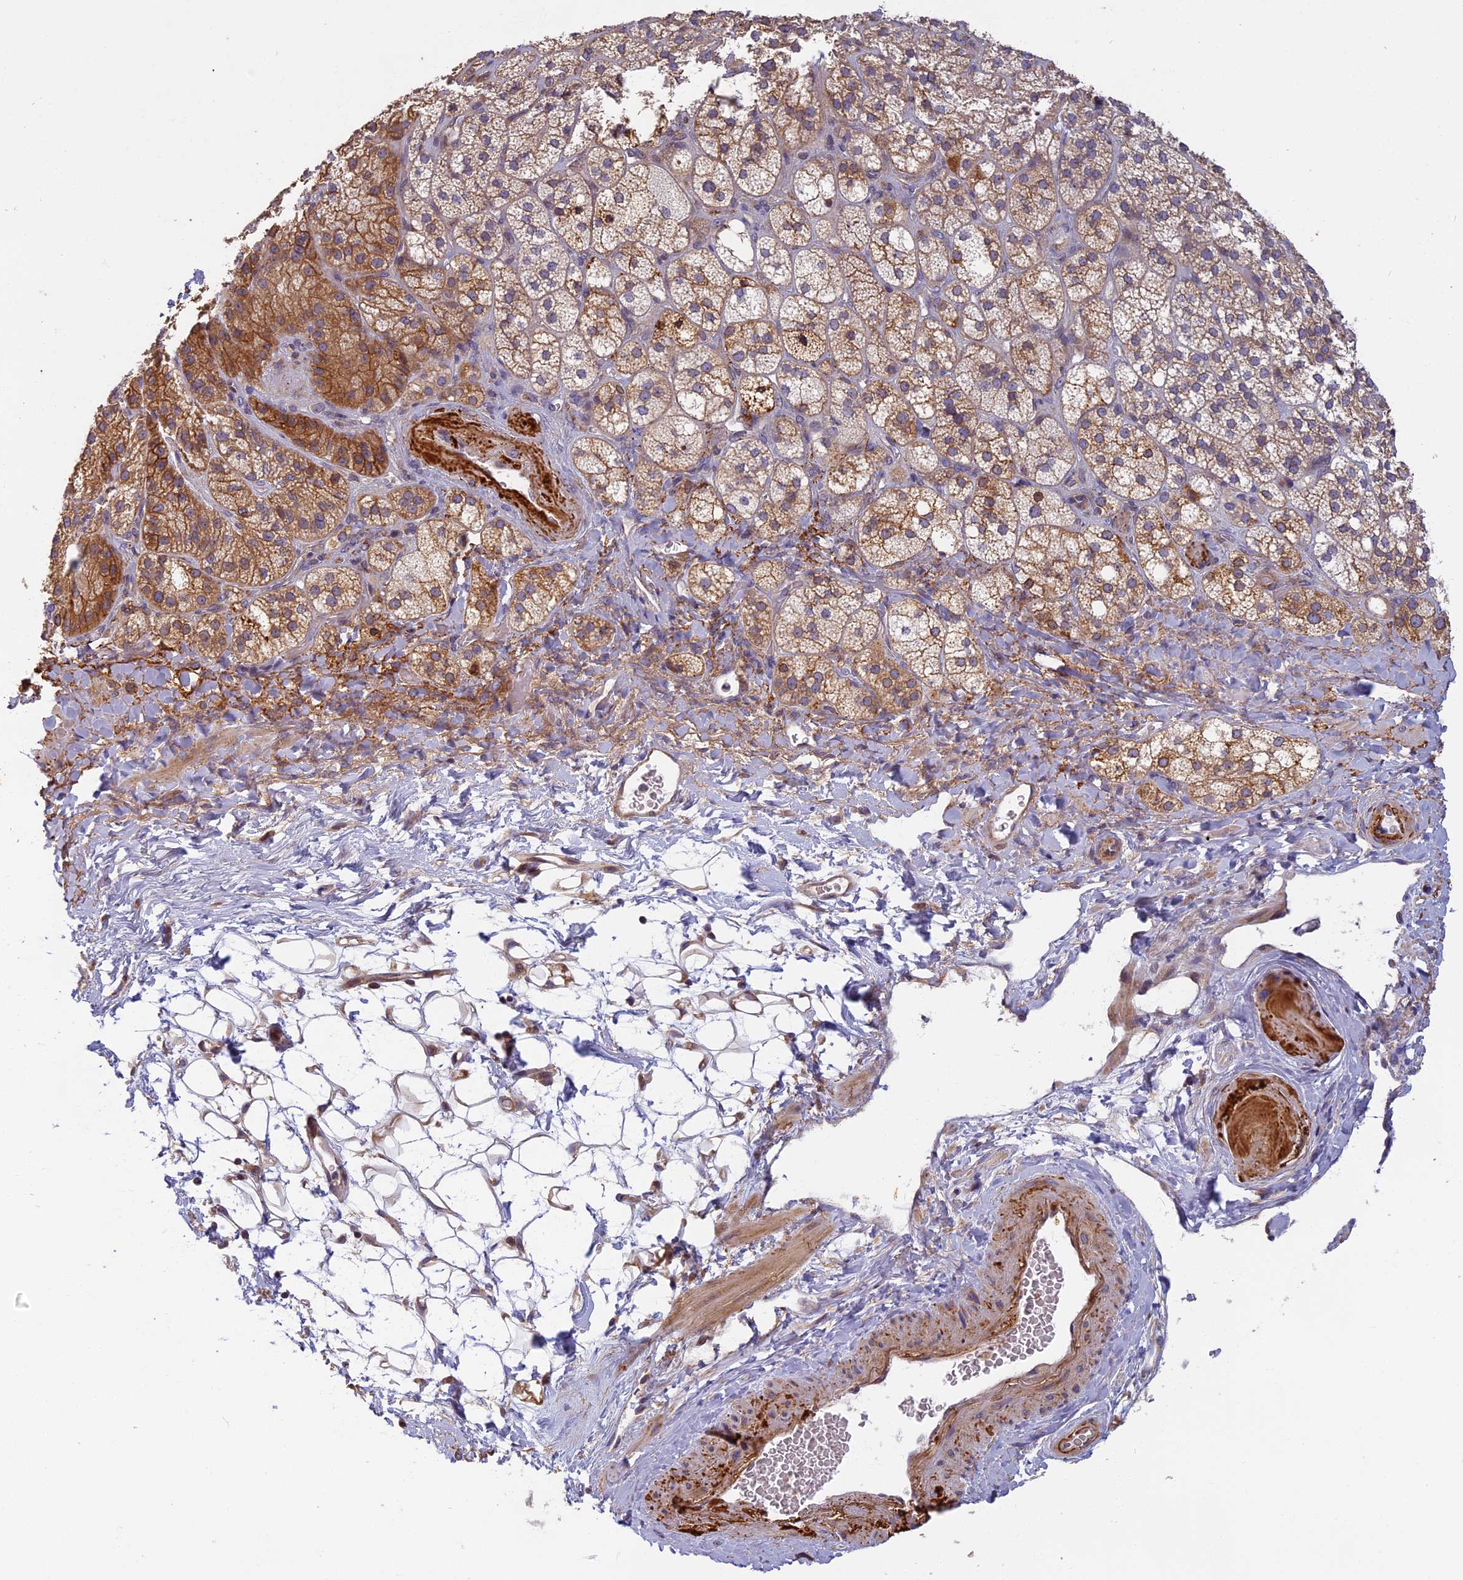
{"staining": {"intensity": "moderate", "quantity": ">75%", "location": "cytoplasmic/membranous"}, "tissue": "adrenal gland", "cell_type": "Glandular cells", "image_type": "normal", "snomed": [{"axis": "morphology", "description": "Normal tissue, NOS"}, {"axis": "topography", "description": "Adrenal gland"}], "caption": "An image showing moderate cytoplasmic/membranous expression in approximately >75% of glandular cells in normal adrenal gland, as visualized by brown immunohistochemical staining.", "gene": "EDAR", "patient": {"sex": "male", "age": 61}}